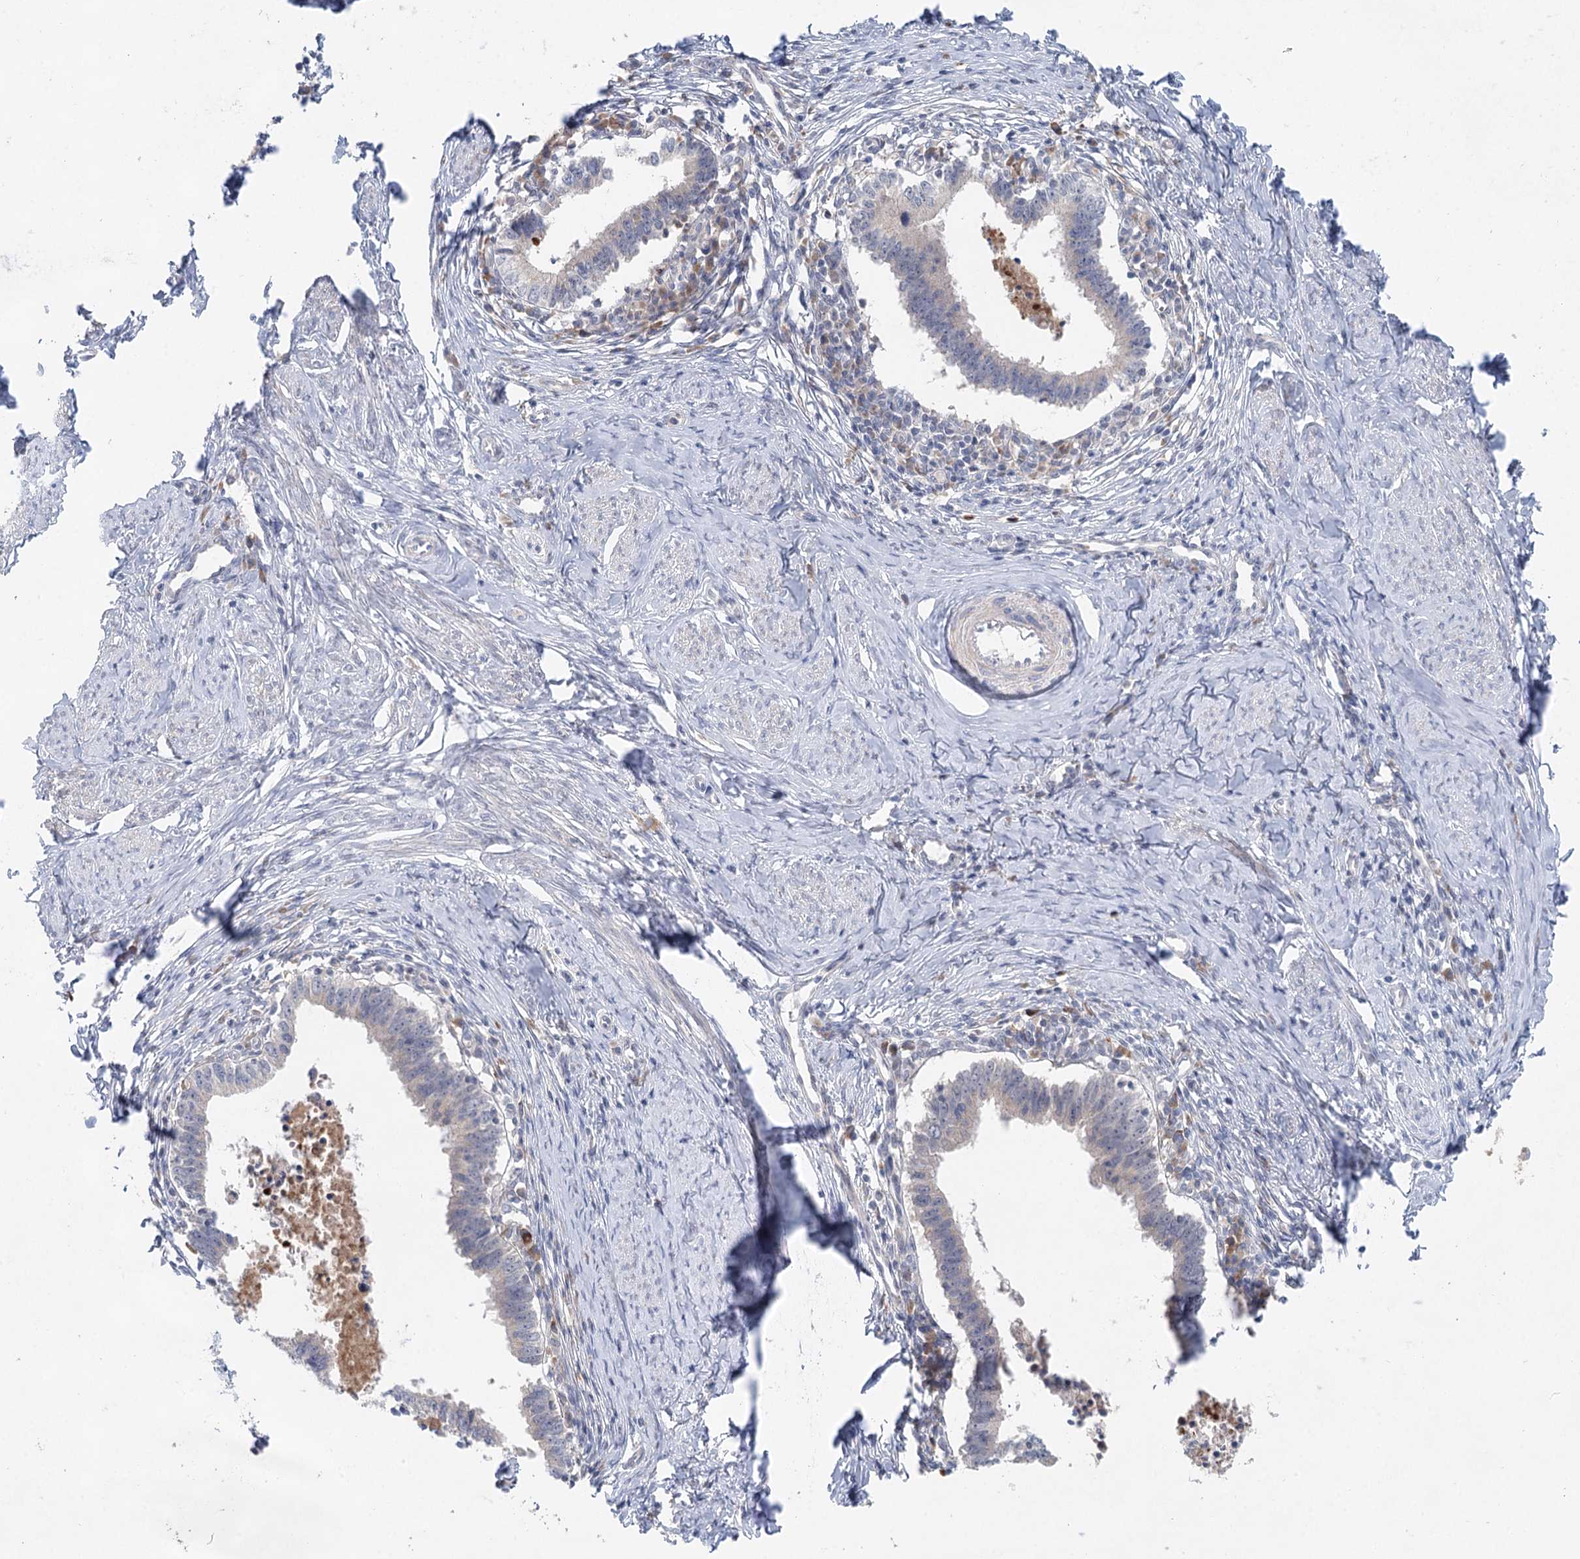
{"staining": {"intensity": "negative", "quantity": "none", "location": "none"}, "tissue": "cervical cancer", "cell_type": "Tumor cells", "image_type": "cancer", "snomed": [{"axis": "morphology", "description": "Adenocarcinoma, NOS"}, {"axis": "topography", "description": "Cervix"}], "caption": "High power microscopy photomicrograph of an immunohistochemistry histopathology image of cervical cancer, revealing no significant staining in tumor cells. Nuclei are stained in blue.", "gene": "BLTP1", "patient": {"sex": "female", "age": 36}}